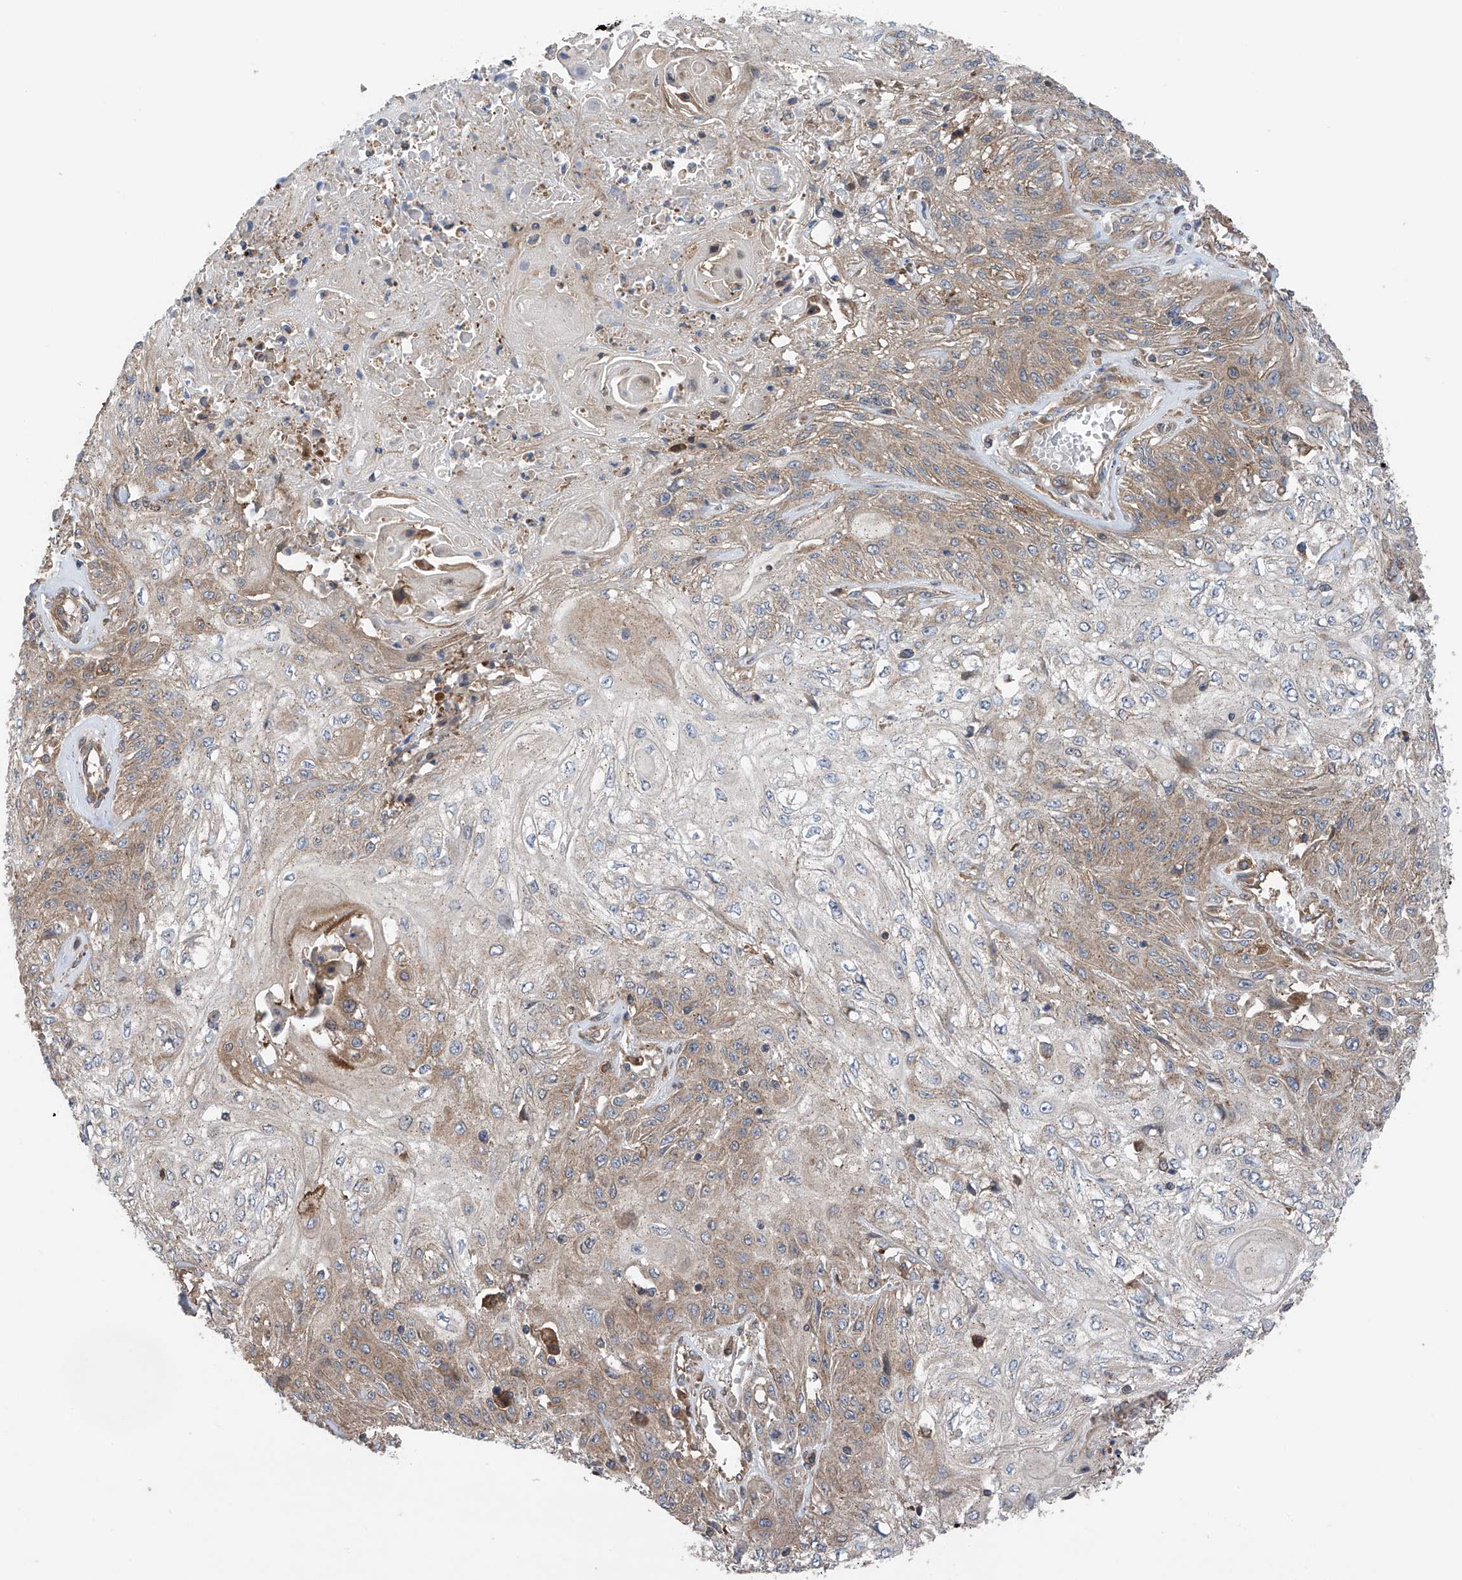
{"staining": {"intensity": "weak", "quantity": "25%-75%", "location": "cytoplasmic/membranous"}, "tissue": "skin cancer", "cell_type": "Tumor cells", "image_type": "cancer", "snomed": [{"axis": "morphology", "description": "Squamous cell carcinoma, NOS"}, {"axis": "morphology", "description": "Squamous cell carcinoma, metastatic, NOS"}, {"axis": "topography", "description": "Skin"}, {"axis": "topography", "description": "Lymph node"}], "caption": "A low amount of weak cytoplasmic/membranous staining is present in approximately 25%-75% of tumor cells in skin cancer tissue.", "gene": "CHPF", "patient": {"sex": "male", "age": 75}}